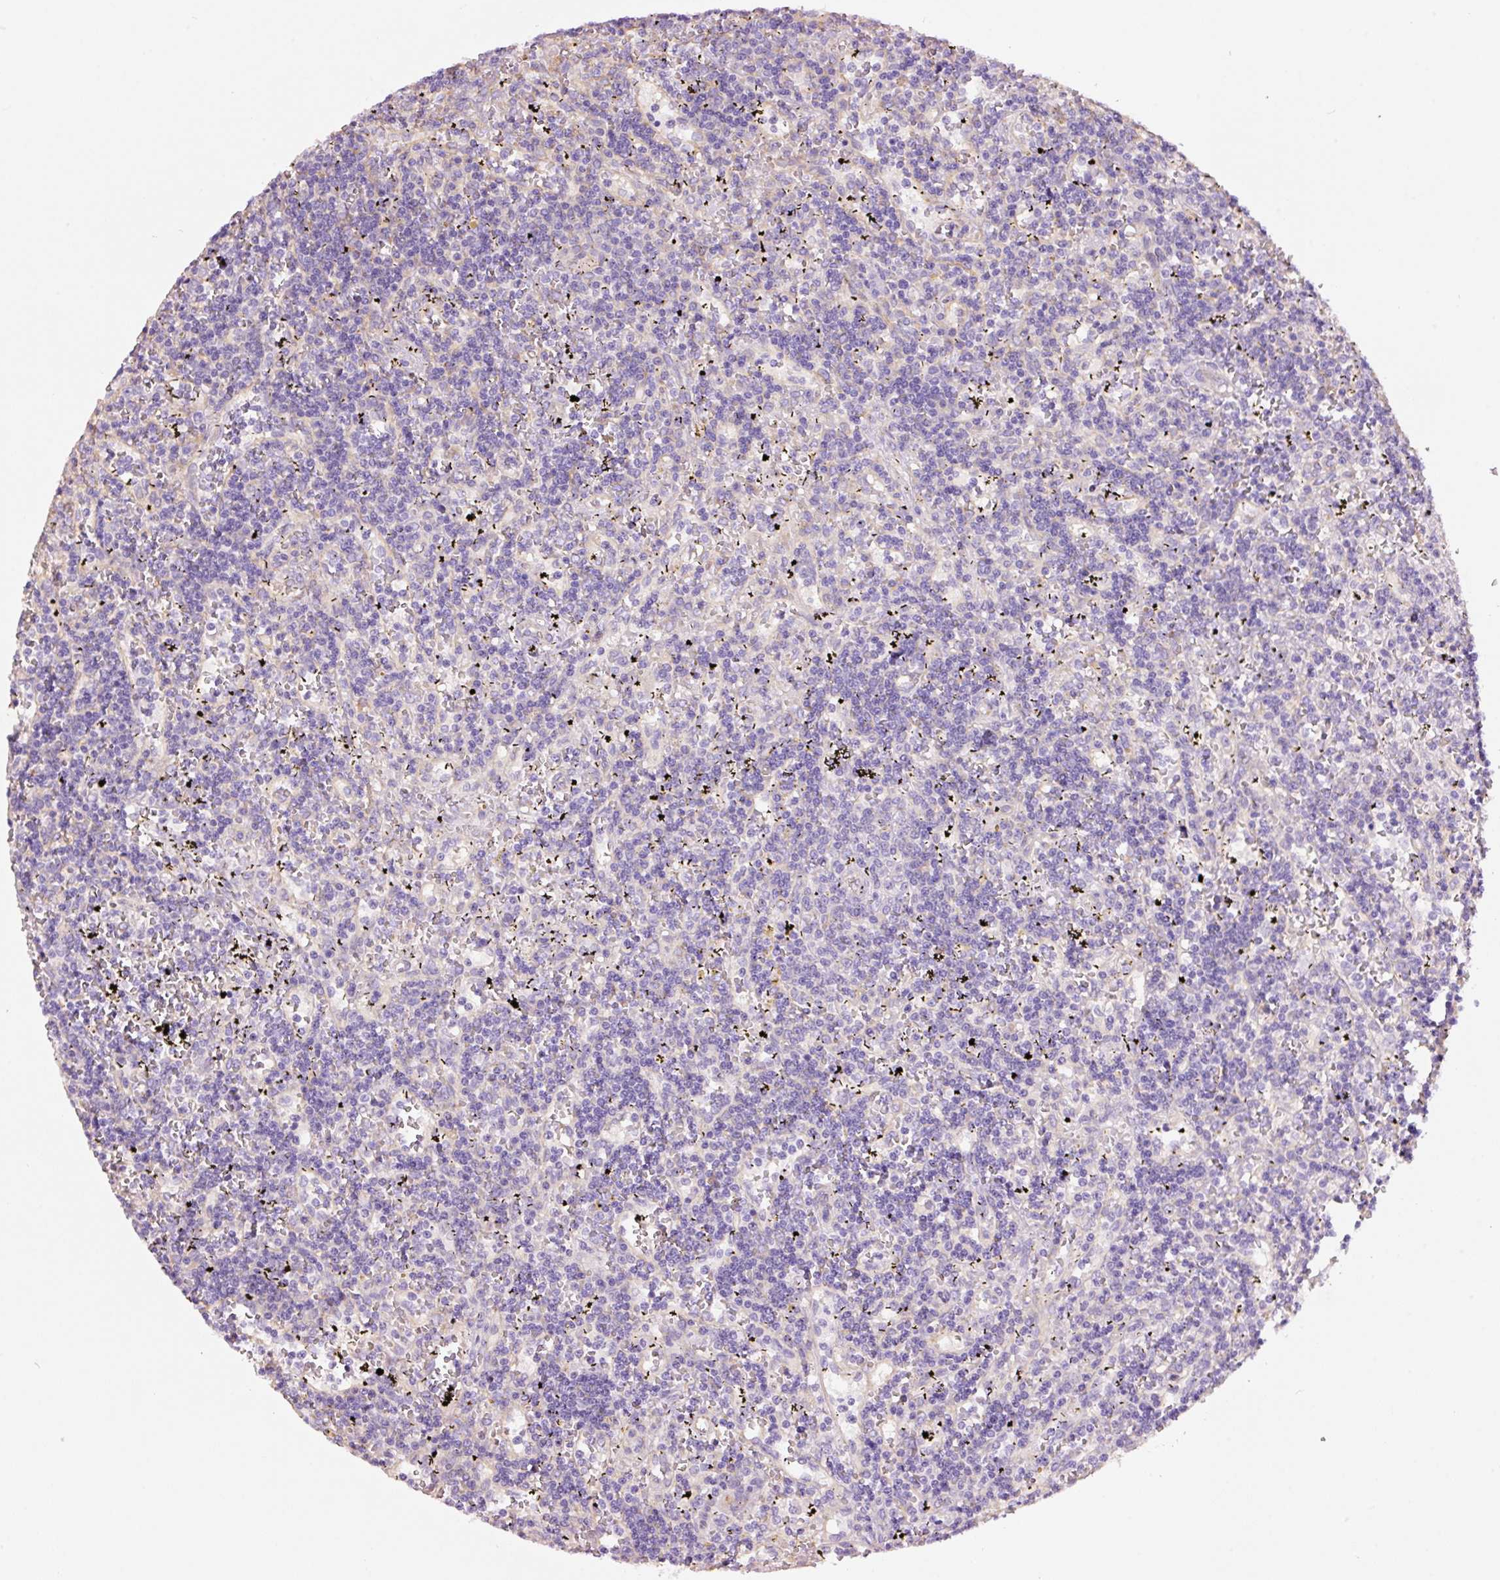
{"staining": {"intensity": "negative", "quantity": "none", "location": "none"}, "tissue": "lymphoma", "cell_type": "Tumor cells", "image_type": "cancer", "snomed": [{"axis": "morphology", "description": "Malignant lymphoma, non-Hodgkin's type, Low grade"}, {"axis": "topography", "description": "Spleen"}], "caption": "Tumor cells are negative for brown protein staining in lymphoma. The staining was performed using DAB (3,3'-diaminobenzidine) to visualize the protein expression in brown, while the nuclei were stained in blue with hematoxylin (Magnification: 20x).", "gene": "GCG", "patient": {"sex": "male", "age": 60}}